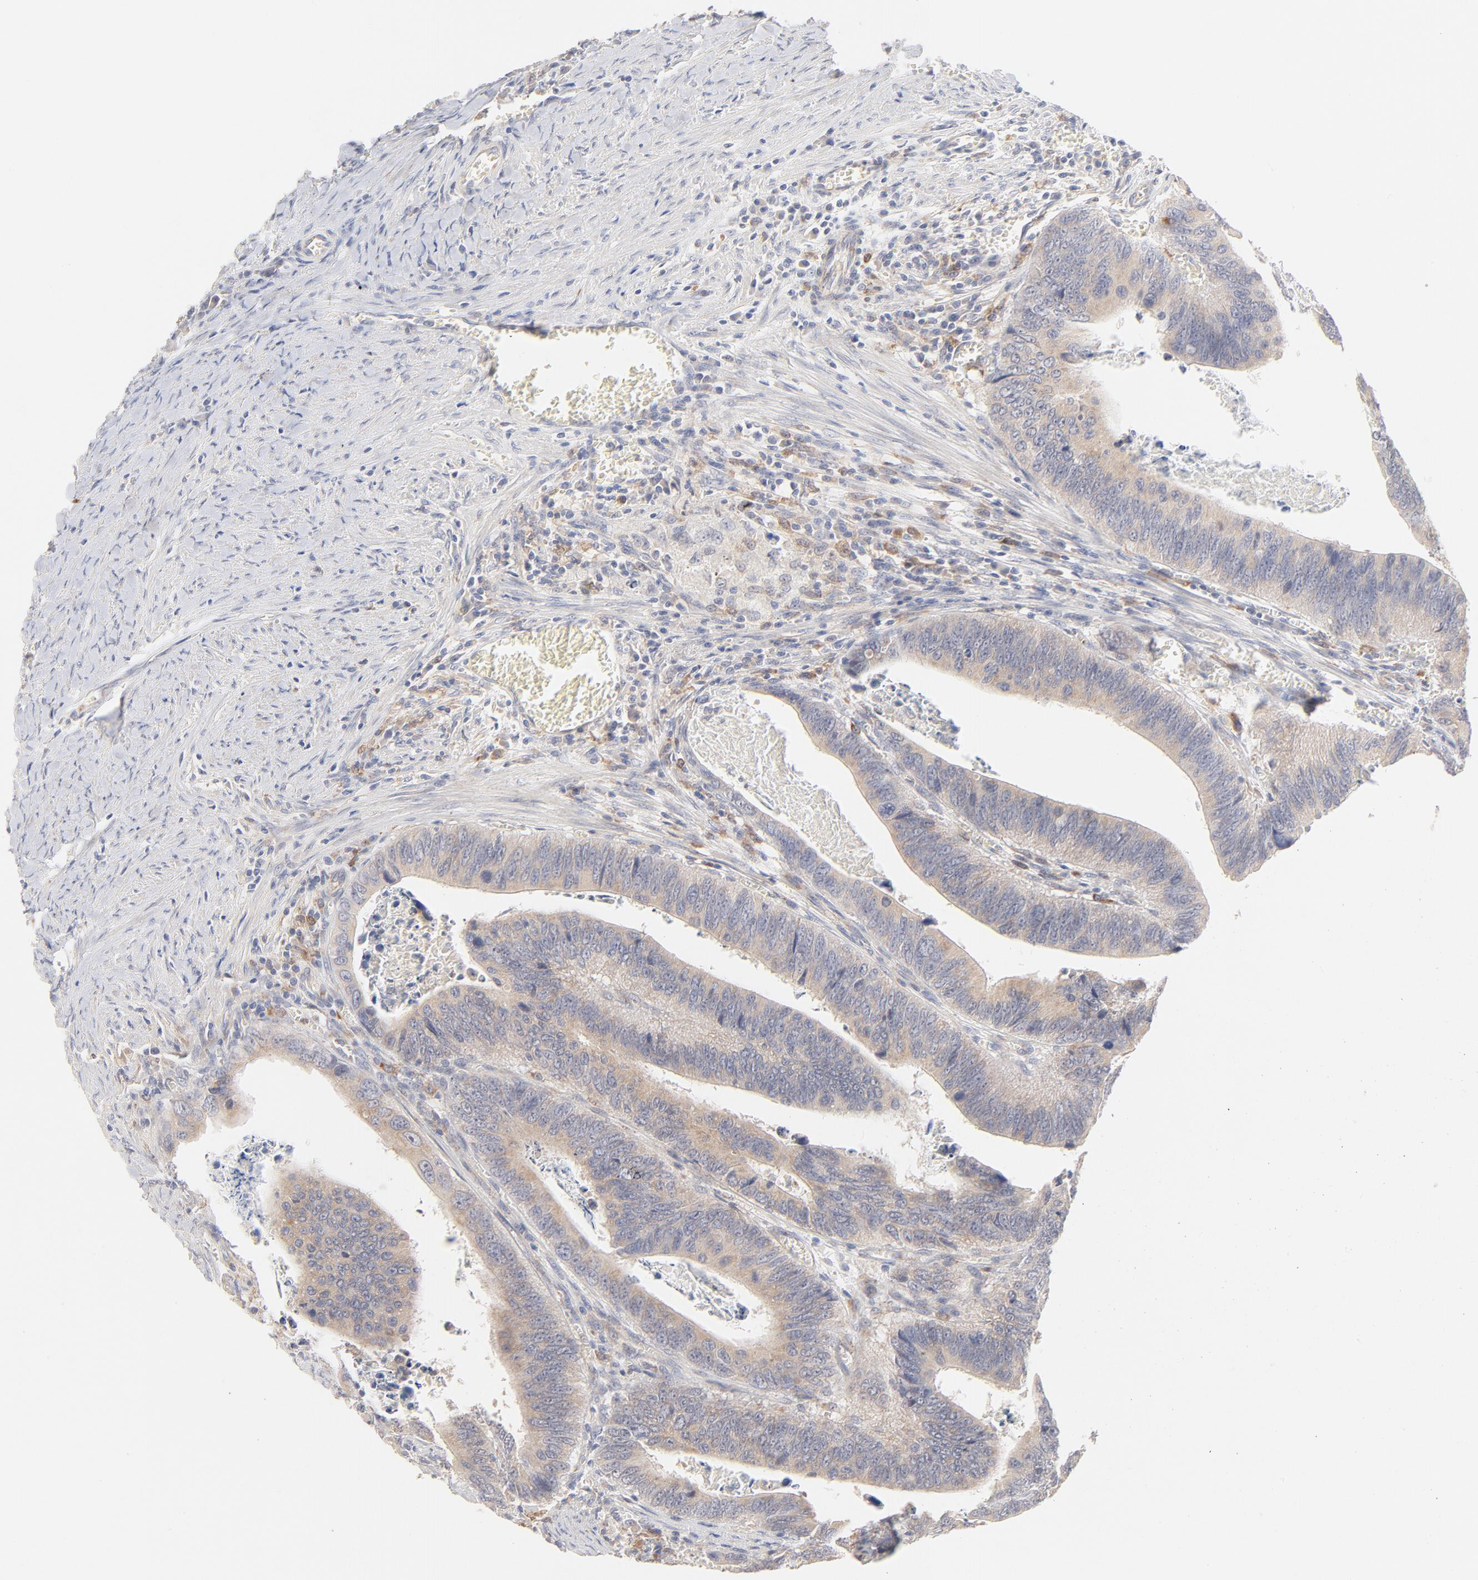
{"staining": {"intensity": "weak", "quantity": ">75%", "location": "cytoplasmic/membranous"}, "tissue": "colorectal cancer", "cell_type": "Tumor cells", "image_type": "cancer", "snomed": [{"axis": "morphology", "description": "Adenocarcinoma, NOS"}, {"axis": "topography", "description": "Colon"}], "caption": "Tumor cells display weak cytoplasmic/membranous staining in about >75% of cells in colorectal cancer (adenocarcinoma).", "gene": "MTERF2", "patient": {"sex": "male", "age": 72}}